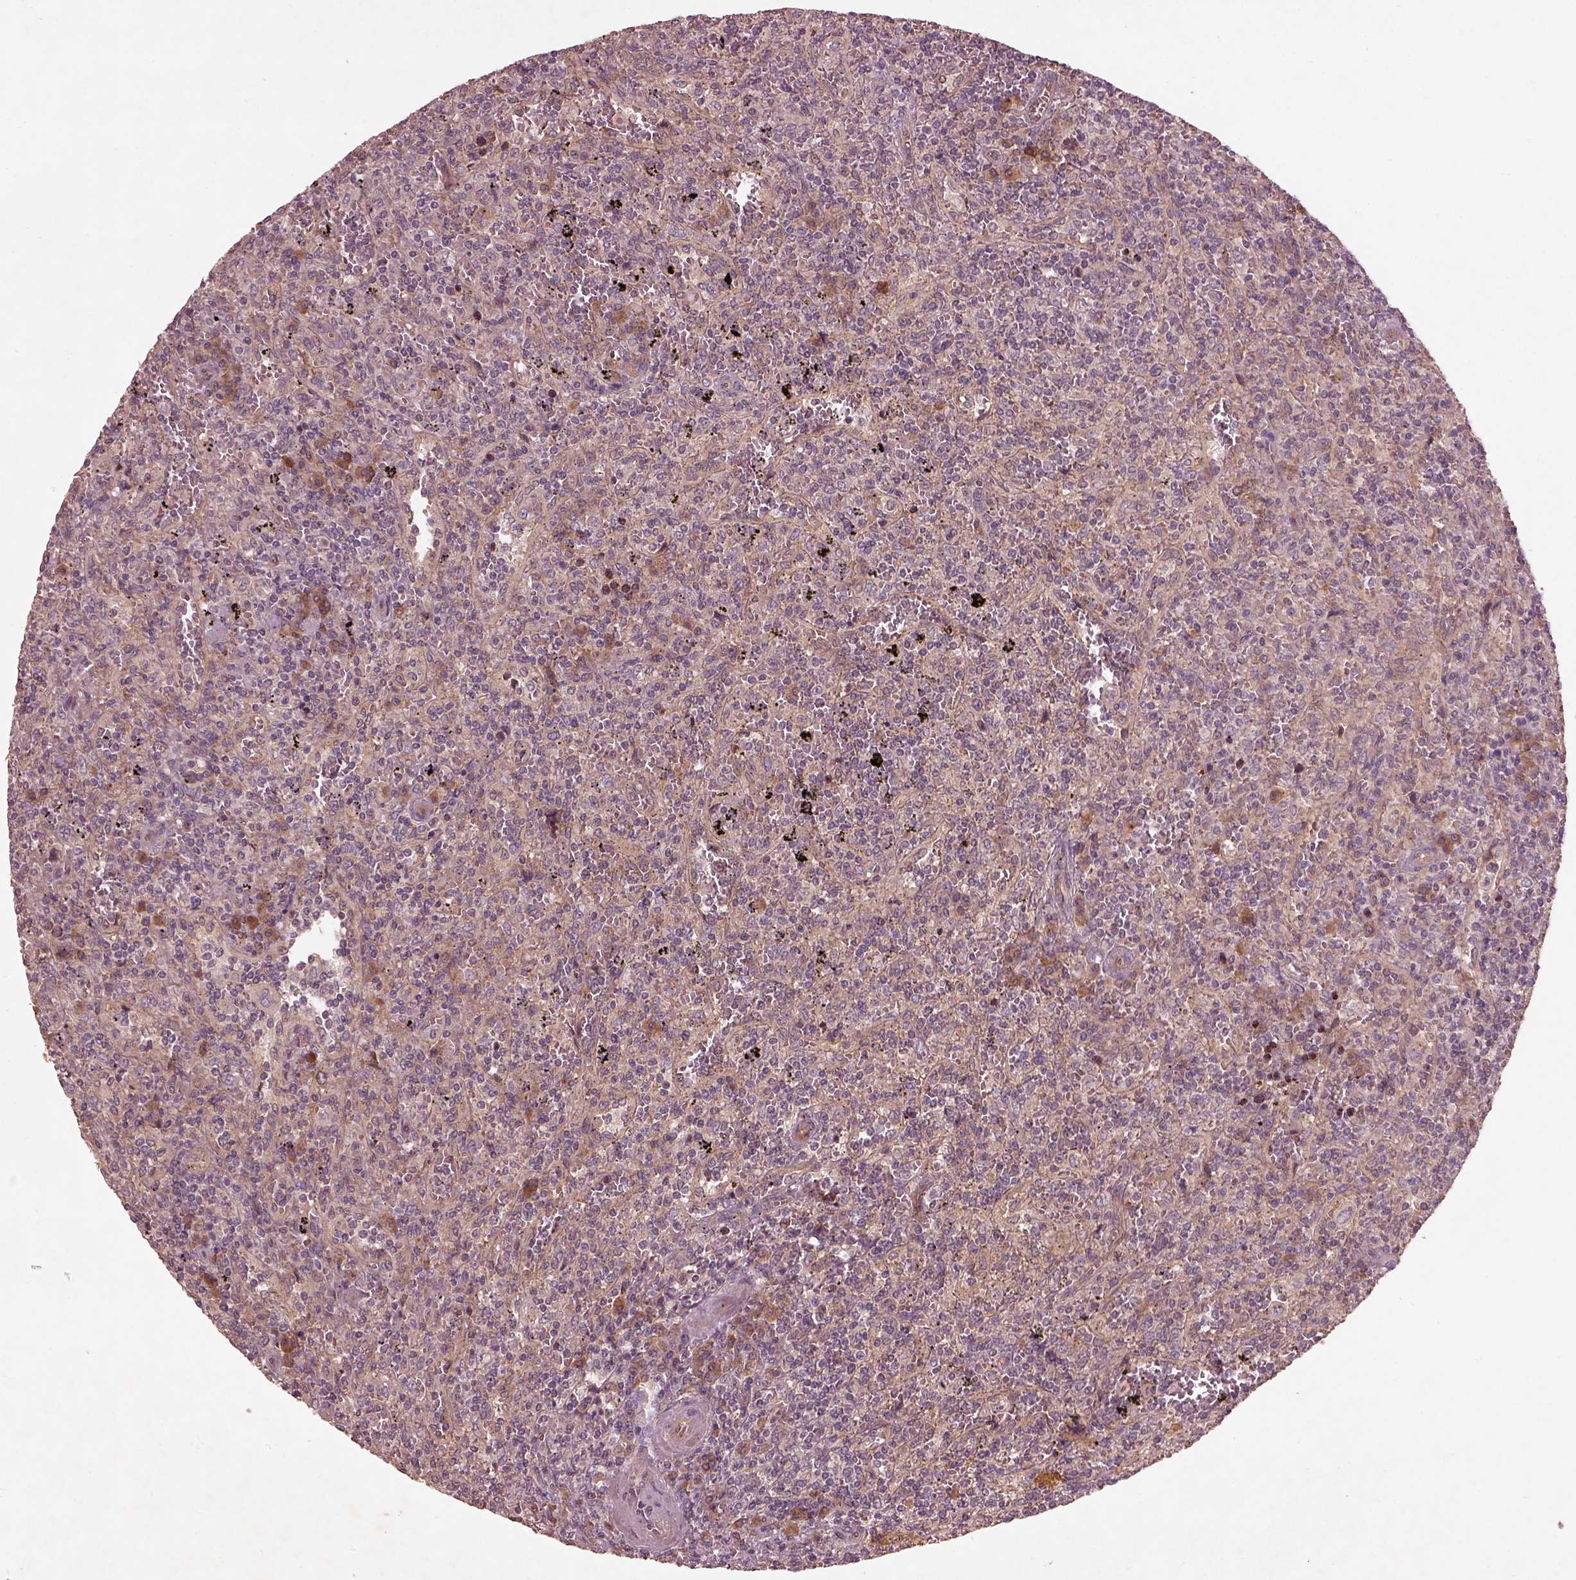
{"staining": {"intensity": "weak", "quantity": ">75%", "location": "cytoplasmic/membranous"}, "tissue": "lymphoma", "cell_type": "Tumor cells", "image_type": "cancer", "snomed": [{"axis": "morphology", "description": "Malignant lymphoma, non-Hodgkin's type, Low grade"}, {"axis": "topography", "description": "Spleen"}], "caption": "Lymphoma tissue reveals weak cytoplasmic/membranous staining in approximately >75% of tumor cells, visualized by immunohistochemistry. The staining was performed using DAB (3,3'-diaminobenzidine) to visualize the protein expression in brown, while the nuclei were stained in blue with hematoxylin (Magnification: 20x).", "gene": "FAM234A", "patient": {"sex": "male", "age": 62}}